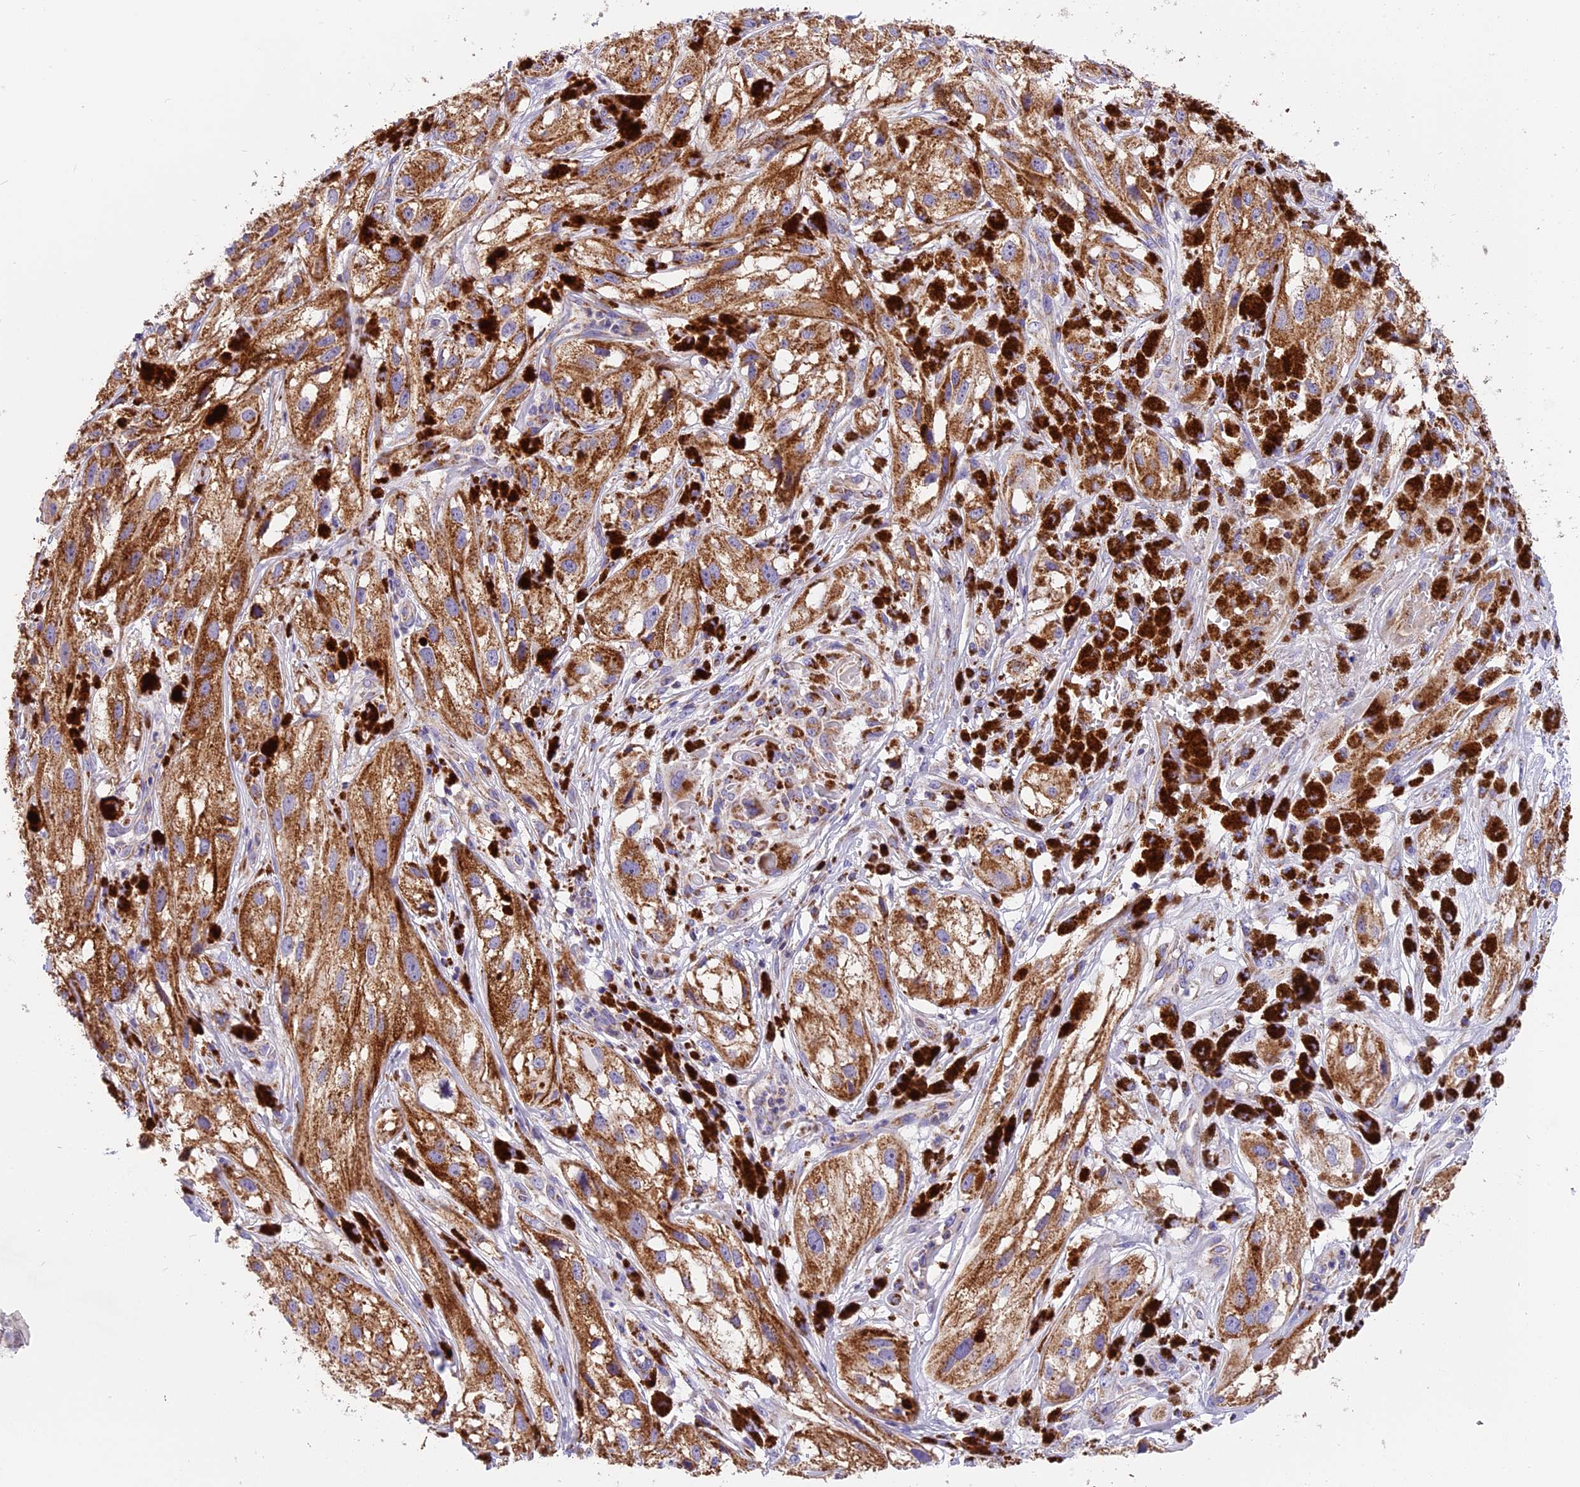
{"staining": {"intensity": "moderate", "quantity": ">75%", "location": "cytoplasmic/membranous"}, "tissue": "melanoma", "cell_type": "Tumor cells", "image_type": "cancer", "snomed": [{"axis": "morphology", "description": "Malignant melanoma, NOS"}, {"axis": "topography", "description": "Skin"}], "caption": "An image of human melanoma stained for a protein demonstrates moderate cytoplasmic/membranous brown staining in tumor cells. (DAB = brown stain, brightfield microscopy at high magnification).", "gene": "MGME1", "patient": {"sex": "male", "age": 88}}